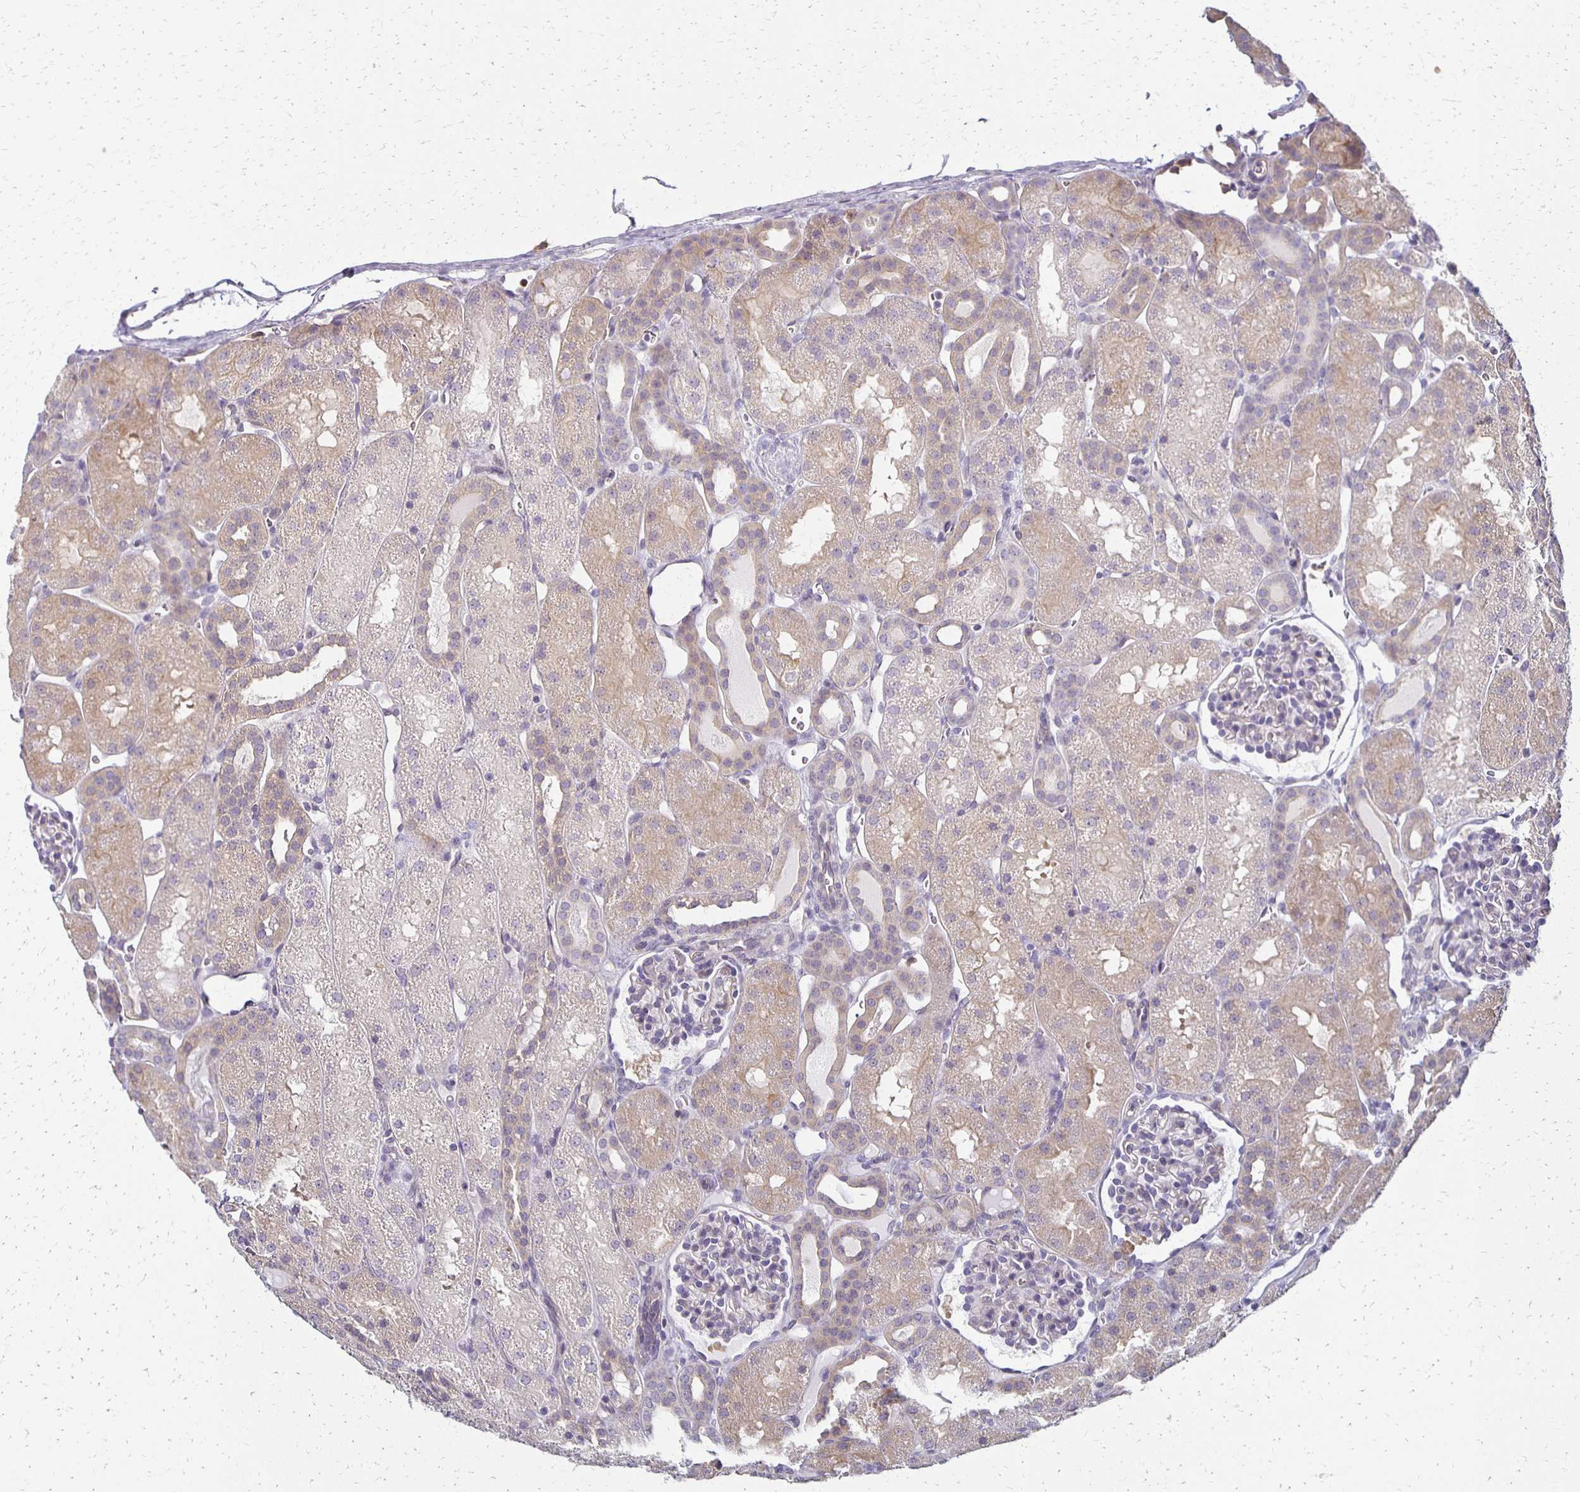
{"staining": {"intensity": "weak", "quantity": "25%-75%", "location": "cytoplasmic/membranous"}, "tissue": "kidney", "cell_type": "Cells in glomeruli", "image_type": "normal", "snomed": [{"axis": "morphology", "description": "Normal tissue, NOS"}, {"axis": "topography", "description": "Kidney"}], "caption": "Immunohistochemistry (IHC) (DAB) staining of normal kidney demonstrates weak cytoplasmic/membranous protein expression in approximately 25%-75% of cells in glomeruli. Immunohistochemistry stains the protein in brown and the nuclei are stained blue.", "gene": "GPX4", "patient": {"sex": "male", "age": 2}}